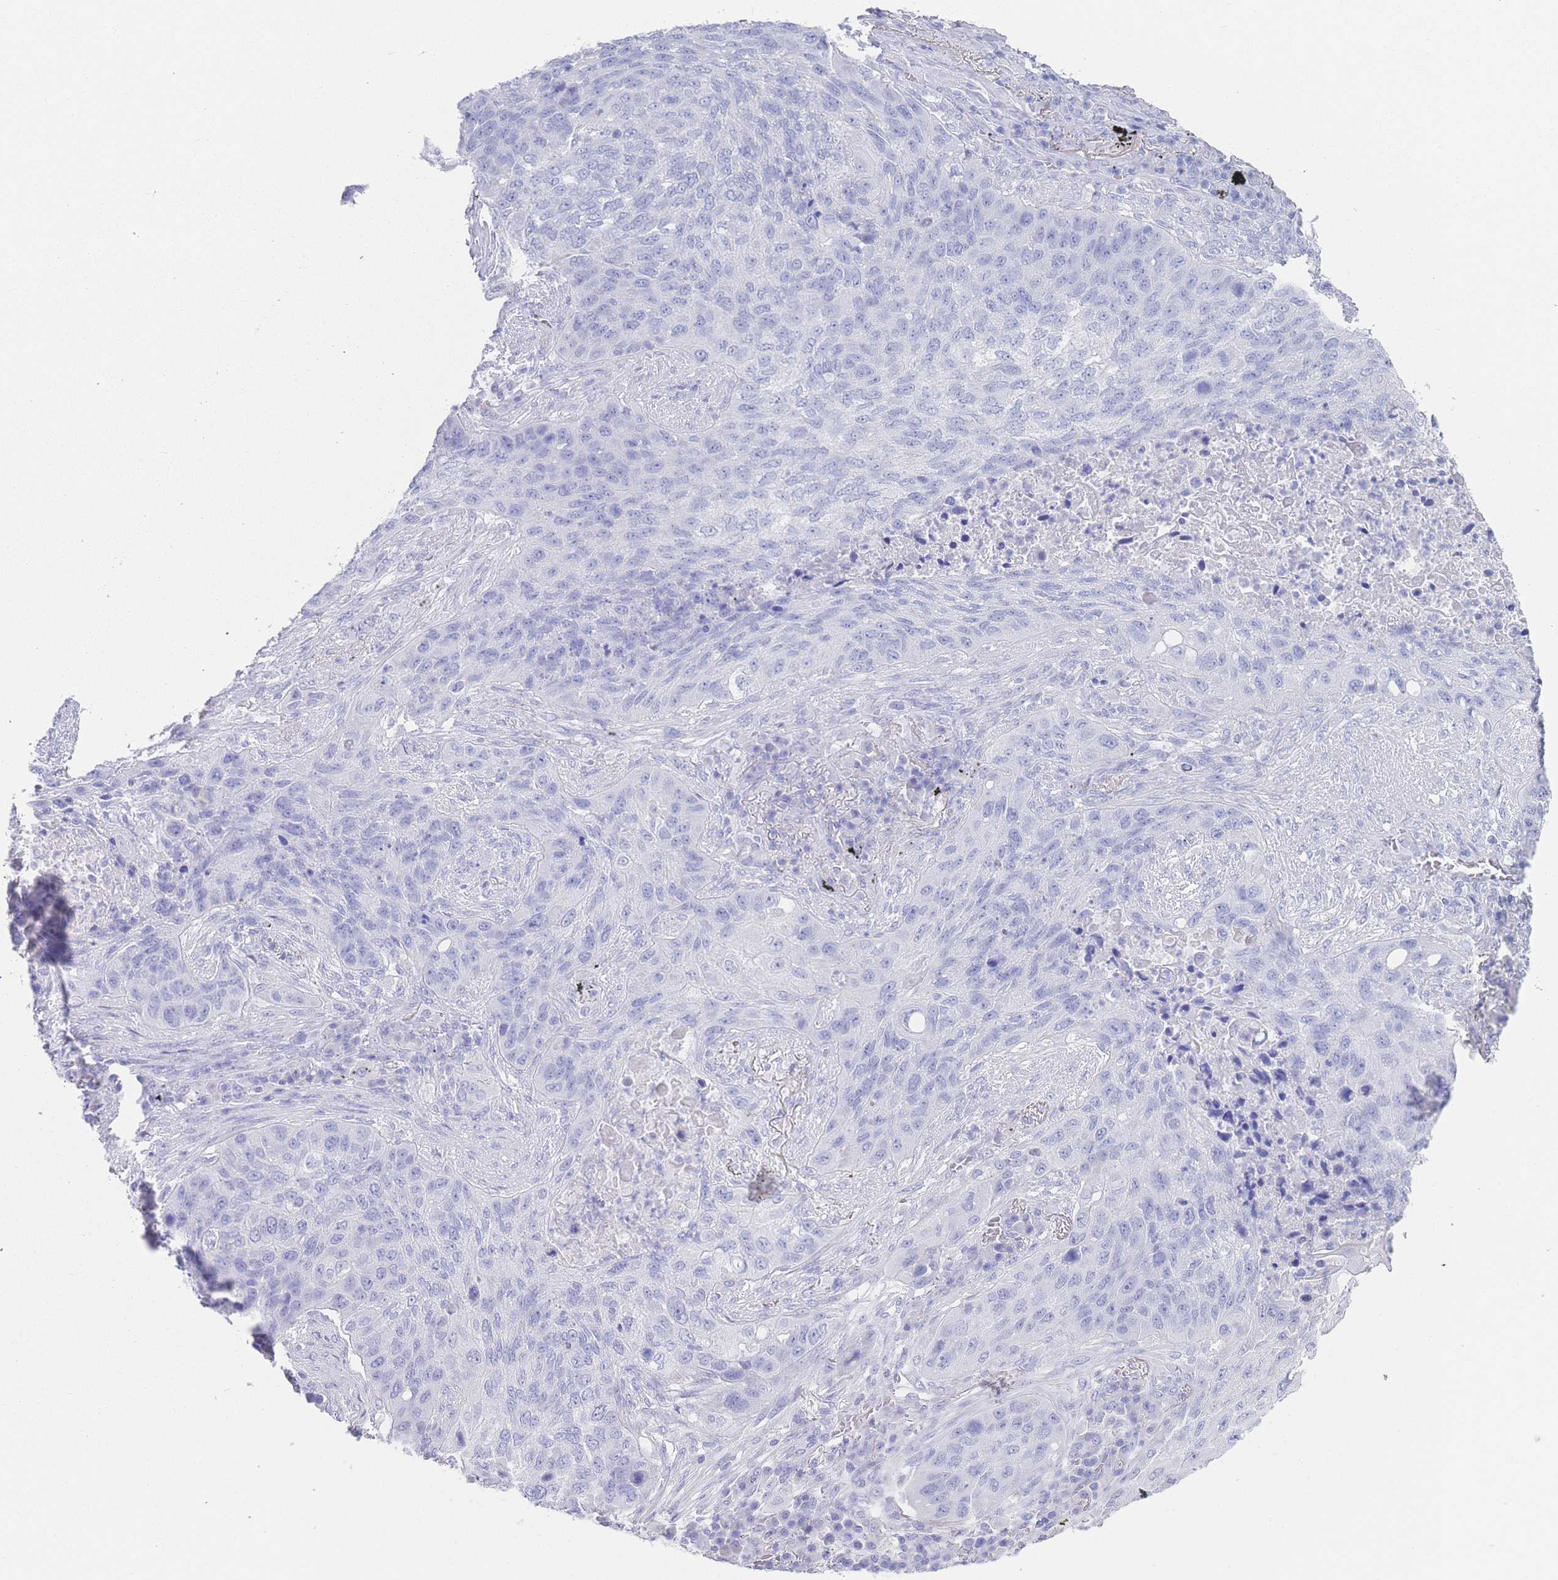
{"staining": {"intensity": "negative", "quantity": "none", "location": "none"}, "tissue": "lung cancer", "cell_type": "Tumor cells", "image_type": "cancer", "snomed": [{"axis": "morphology", "description": "Squamous cell carcinoma, NOS"}, {"axis": "topography", "description": "Lung"}], "caption": "The immunohistochemistry histopathology image has no significant expression in tumor cells of lung squamous cell carcinoma tissue.", "gene": "LRRC37A", "patient": {"sex": "female", "age": 63}}